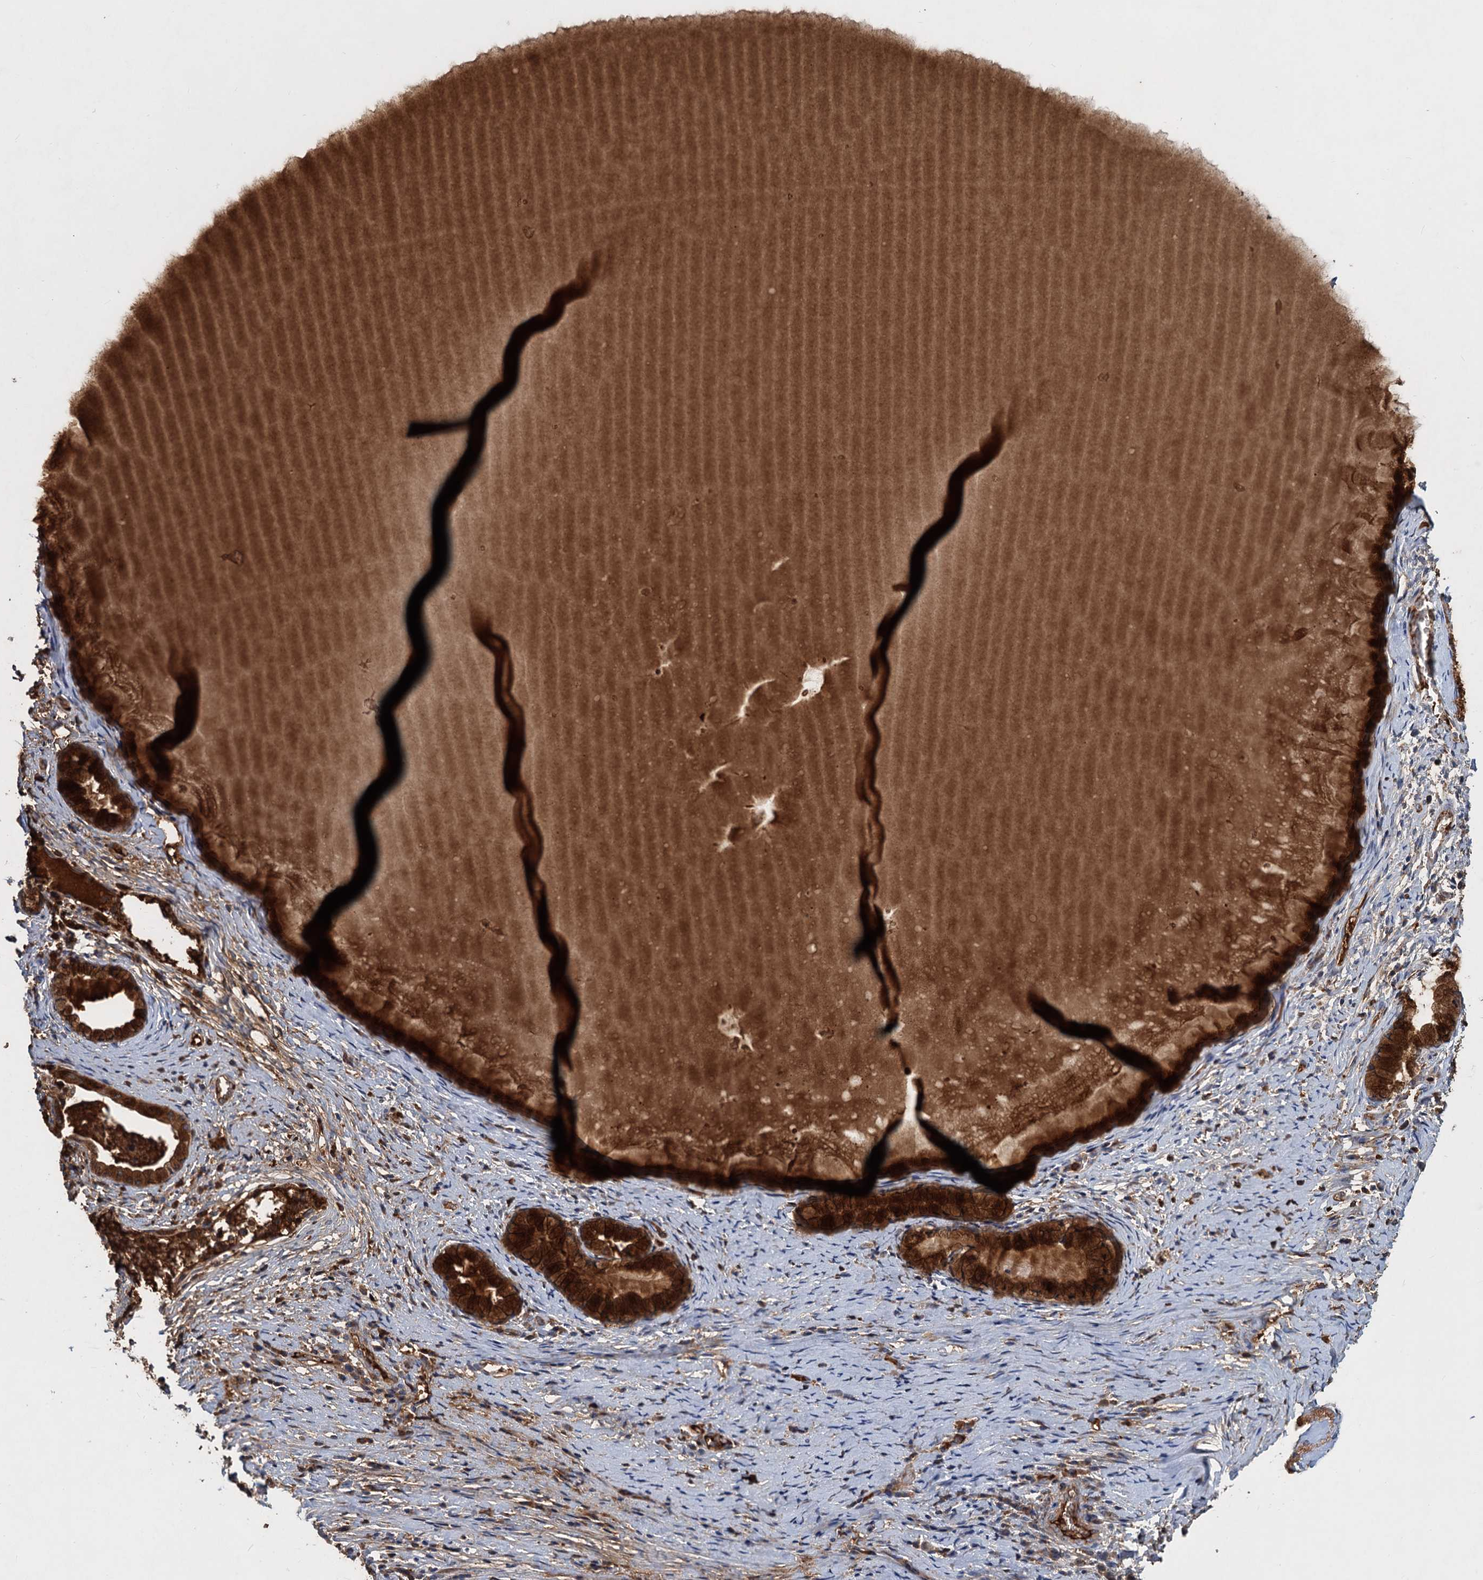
{"staining": {"intensity": "strong", "quantity": ">75%", "location": "cytoplasmic/membranous"}, "tissue": "cervix", "cell_type": "Glandular cells", "image_type": "normal", "snomed": [{"axis": "morphology", "description": "Normal tissue, NOS"}, {"axis": "topography", "description": "Cervix"}], "caption": "A histopathology image of human cervix stained for a protein exhibits strong cytoplasmic/membranous brown staining in glandular cells. Ihc stains the protein of interest in brown and the nuclei are stained blue.", "gene": "CHRD", "patient": {"sex": "female", "age": 42}}